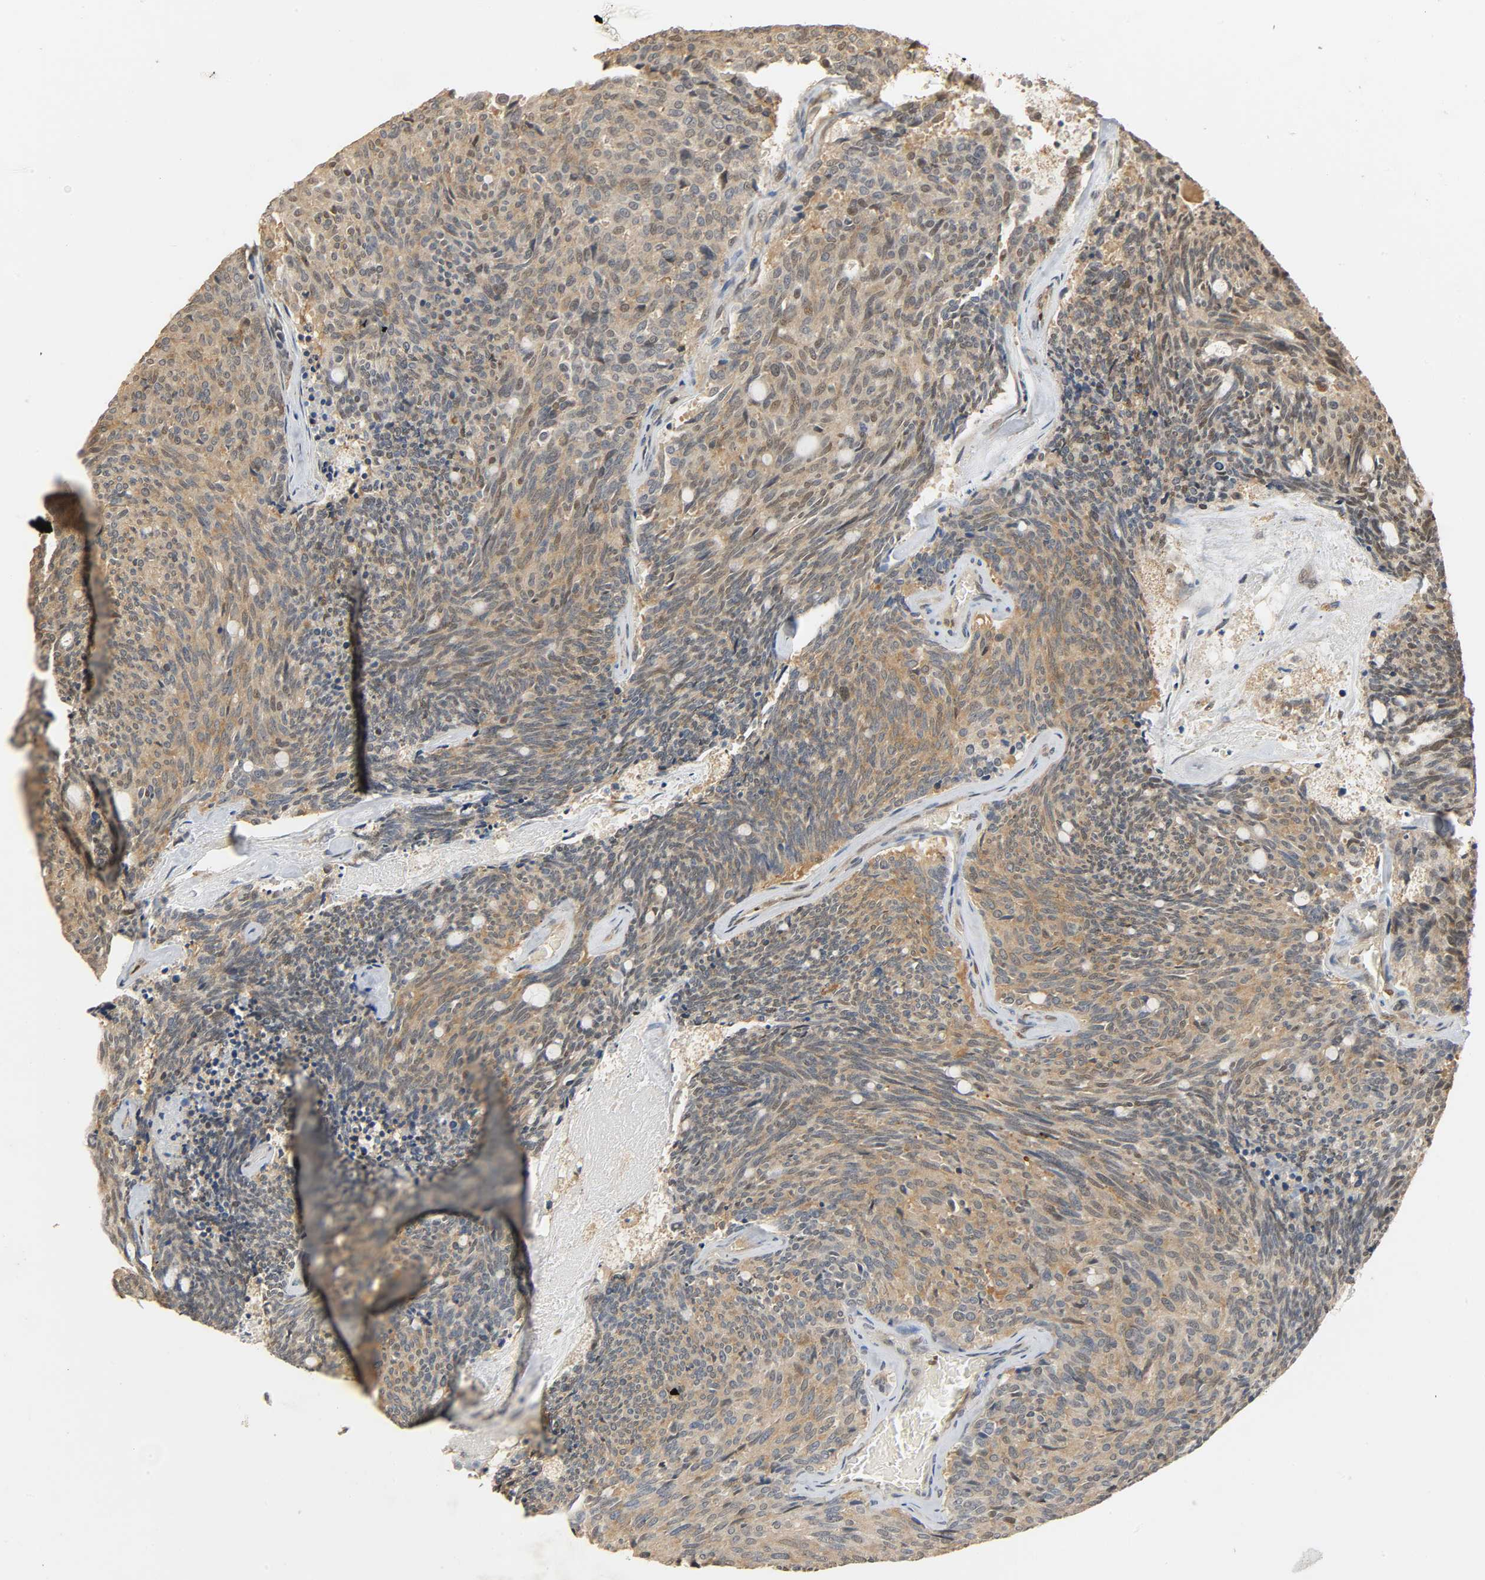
{"staining": {"intensity": "weak", "quantity": ">75%", "location": "cytoplasmic/membranous"}, "tissue": "carcinoid", "cell_type": "Tumor cells", "image_type": "cancer", "snomed": [{"axis": "morphology", "description": "Carcinoid, malignant, NOS"}, {"axis": "topography", "description": "Pancreas"}], "caption": "DAB immunohistochemical staining of carcinoid displays weak cytoplasmic/membranous protein staining in approximately >75% of tumor cells. The staining was performed using DAB, with brown indicating positive protein expression. Nuclei are stained blue with hematoxylin.", "gene": "ZFPM2", "patient": {"sex": "female", "age": 54}}